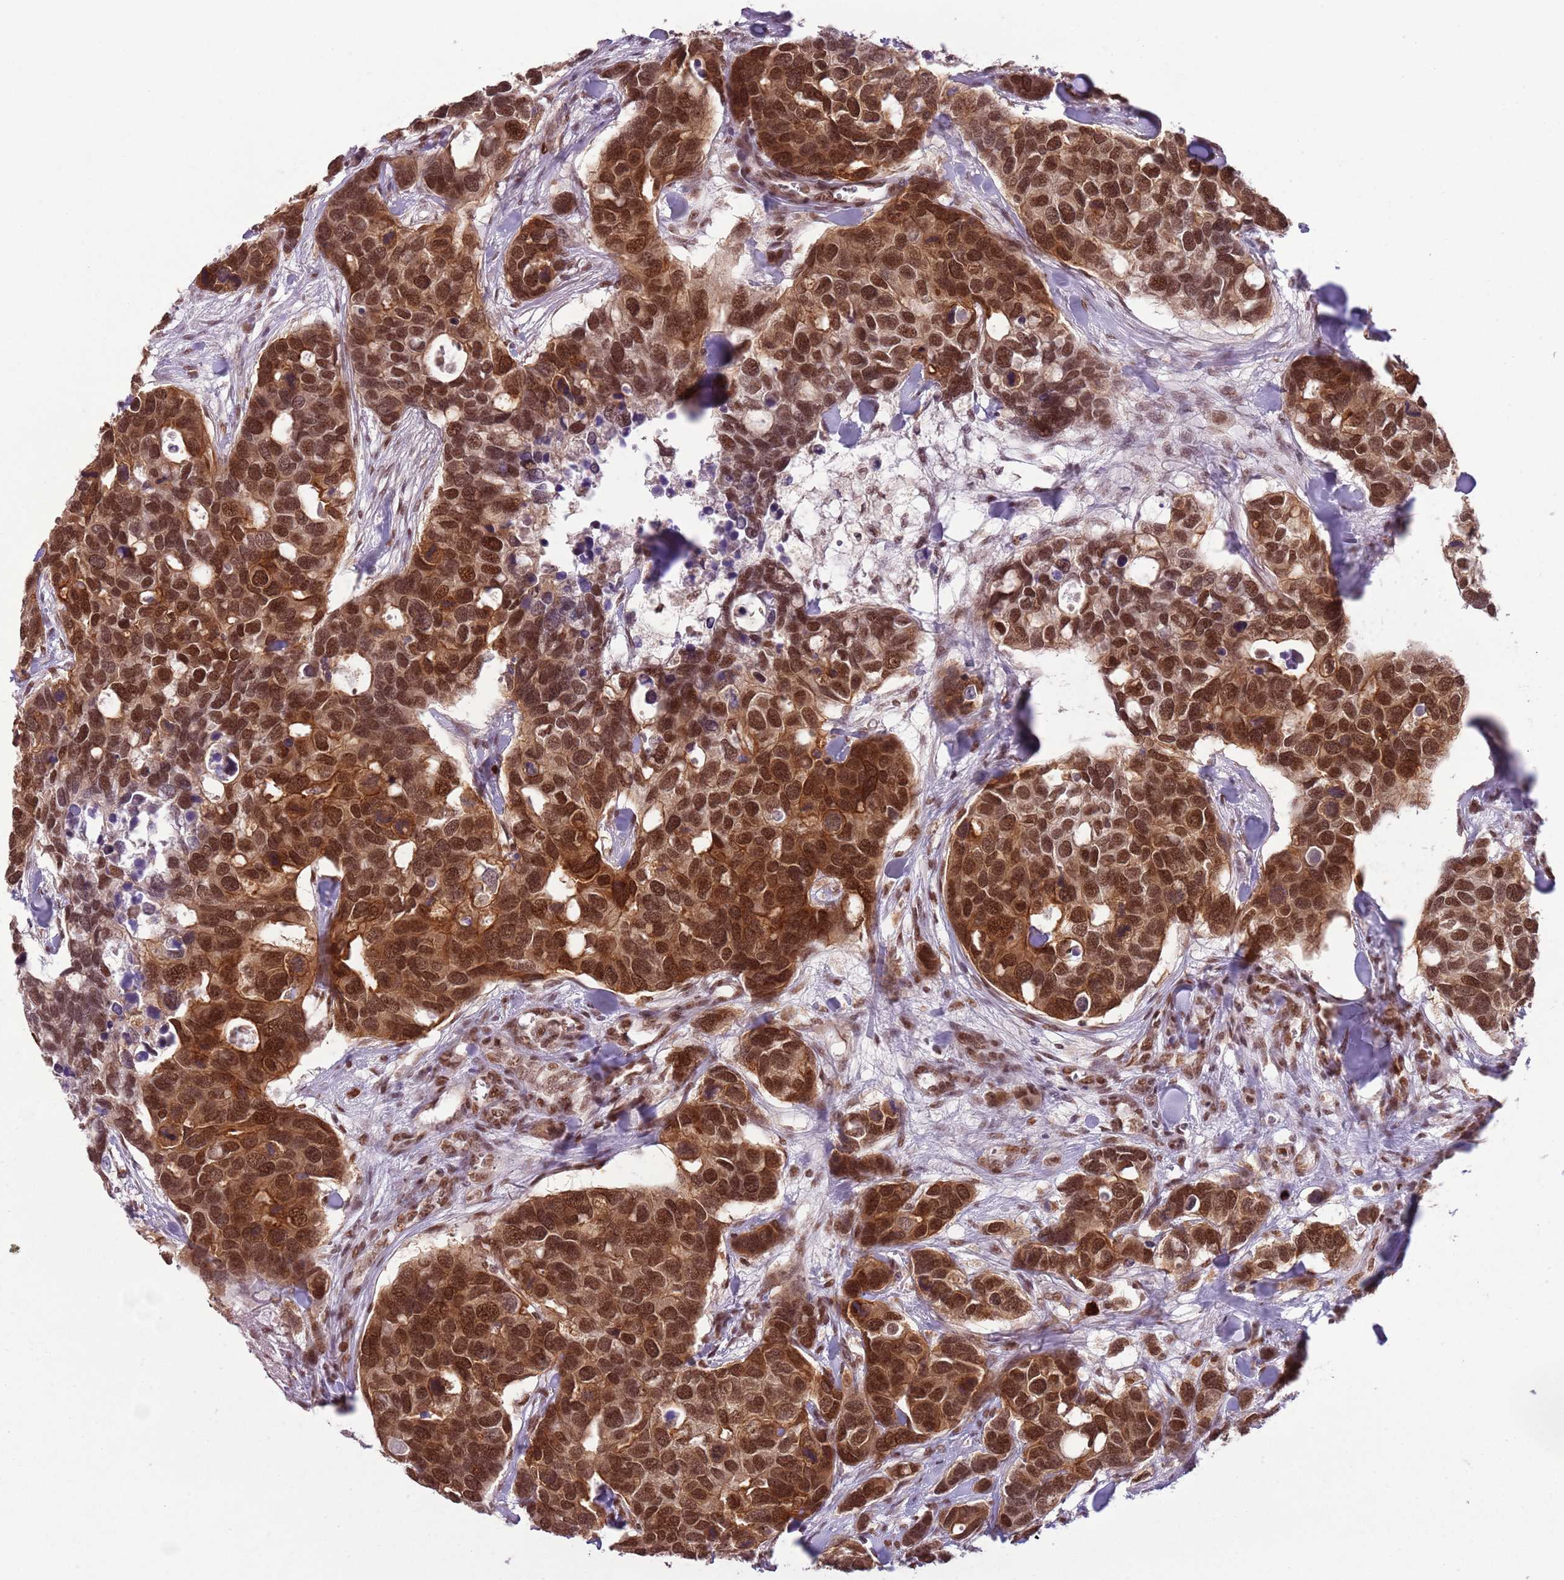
{"staining": {"intensity": "strong", "quantity": ">75%", "location": "cytoplasmic/membranous,nuclear"}, "tissue": "breast cancer", "cell_type": "Tumor cells", "image_type": "cancer", "snomed": [{"axis": "morphology", "description": "Duct carcinoma"}, {"axis": "topography", "description": "Breast"}], "caption": "The immunohistochemical stain highlights strong cytoplasmic/membranous and nuclear expression in tumor cells of breast cancer (infiltrating ductal carcinoma) tissue.", "gene": "FAM120AOS", "patient": {"sex": "female", "age": 83}}